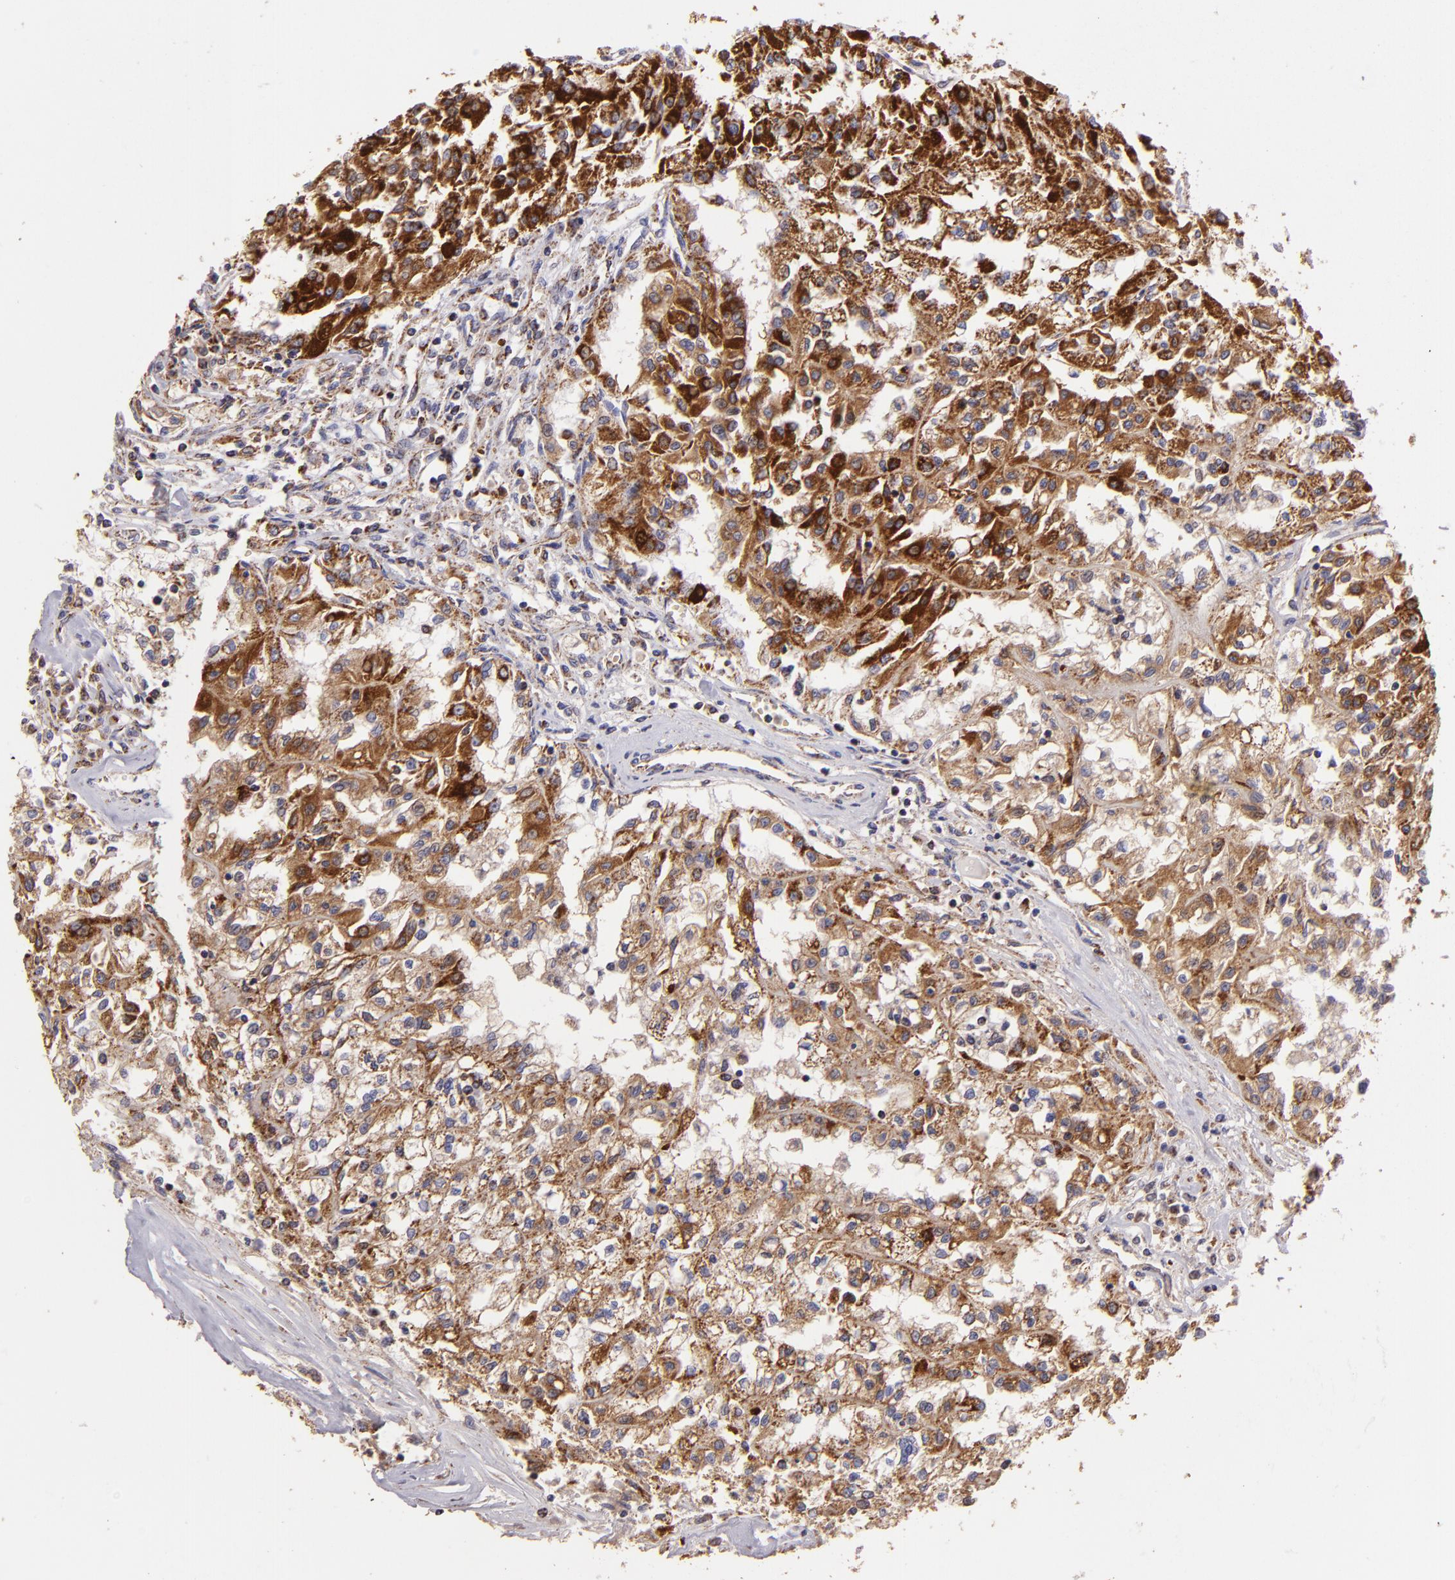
{"staining": {"intensity": "moderate", "quantity": ">75%", "location": "cytoplasmic/membranous"}, "tissue": "renal cancer", "cell_type": "Tumor cells", "image_type": "cancer", "snomed": [{"axis": "morphology", "description": "Adenocarcinoma, NOS"}, {"axis": "topography", "description": "Kidney"}], "caption": "Protein expression analysis of renal cancer (adenocarcinoma) reveals moderate cytoplasmic/membranous staining in about >75% of tumor cells.", "gene": "HSPD1", "patient": {"sex": "male", "age": 78}}